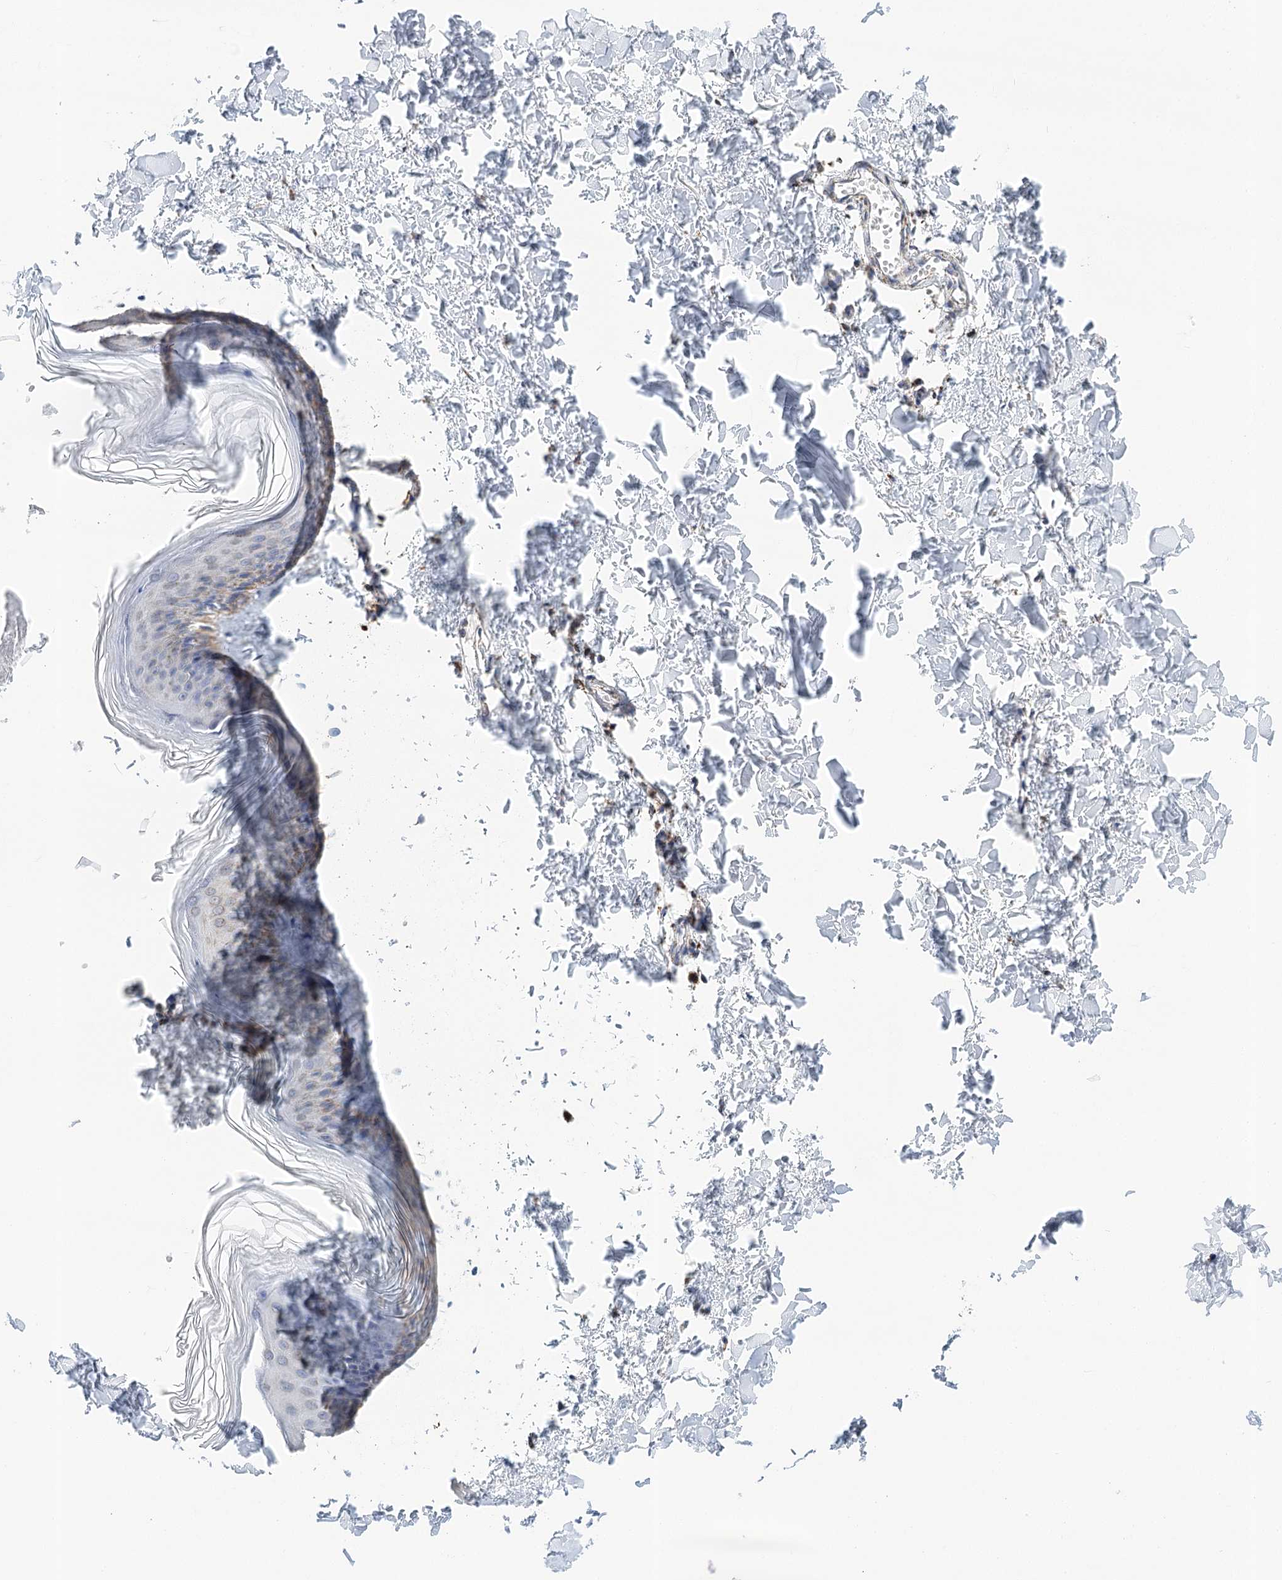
{"staining": {"intensity": "negative", "quantity": "none", "location": "none"}, "tissue": "skin", "cell_type": "Fibroblasts", "image_type": "normal", "snomed": [{"axis": "morphology", "description": "Normal tissue, NOS"}, {"axis": "topography", "description": "Skin"}], "caption": "DAB (3,3'-diaminobenzidine) immunohistochemical staining of normal skin reveals no significant expression in fibroblasts.", "gene": "LSS", "patient": {"sex": "female", "age": 27}}